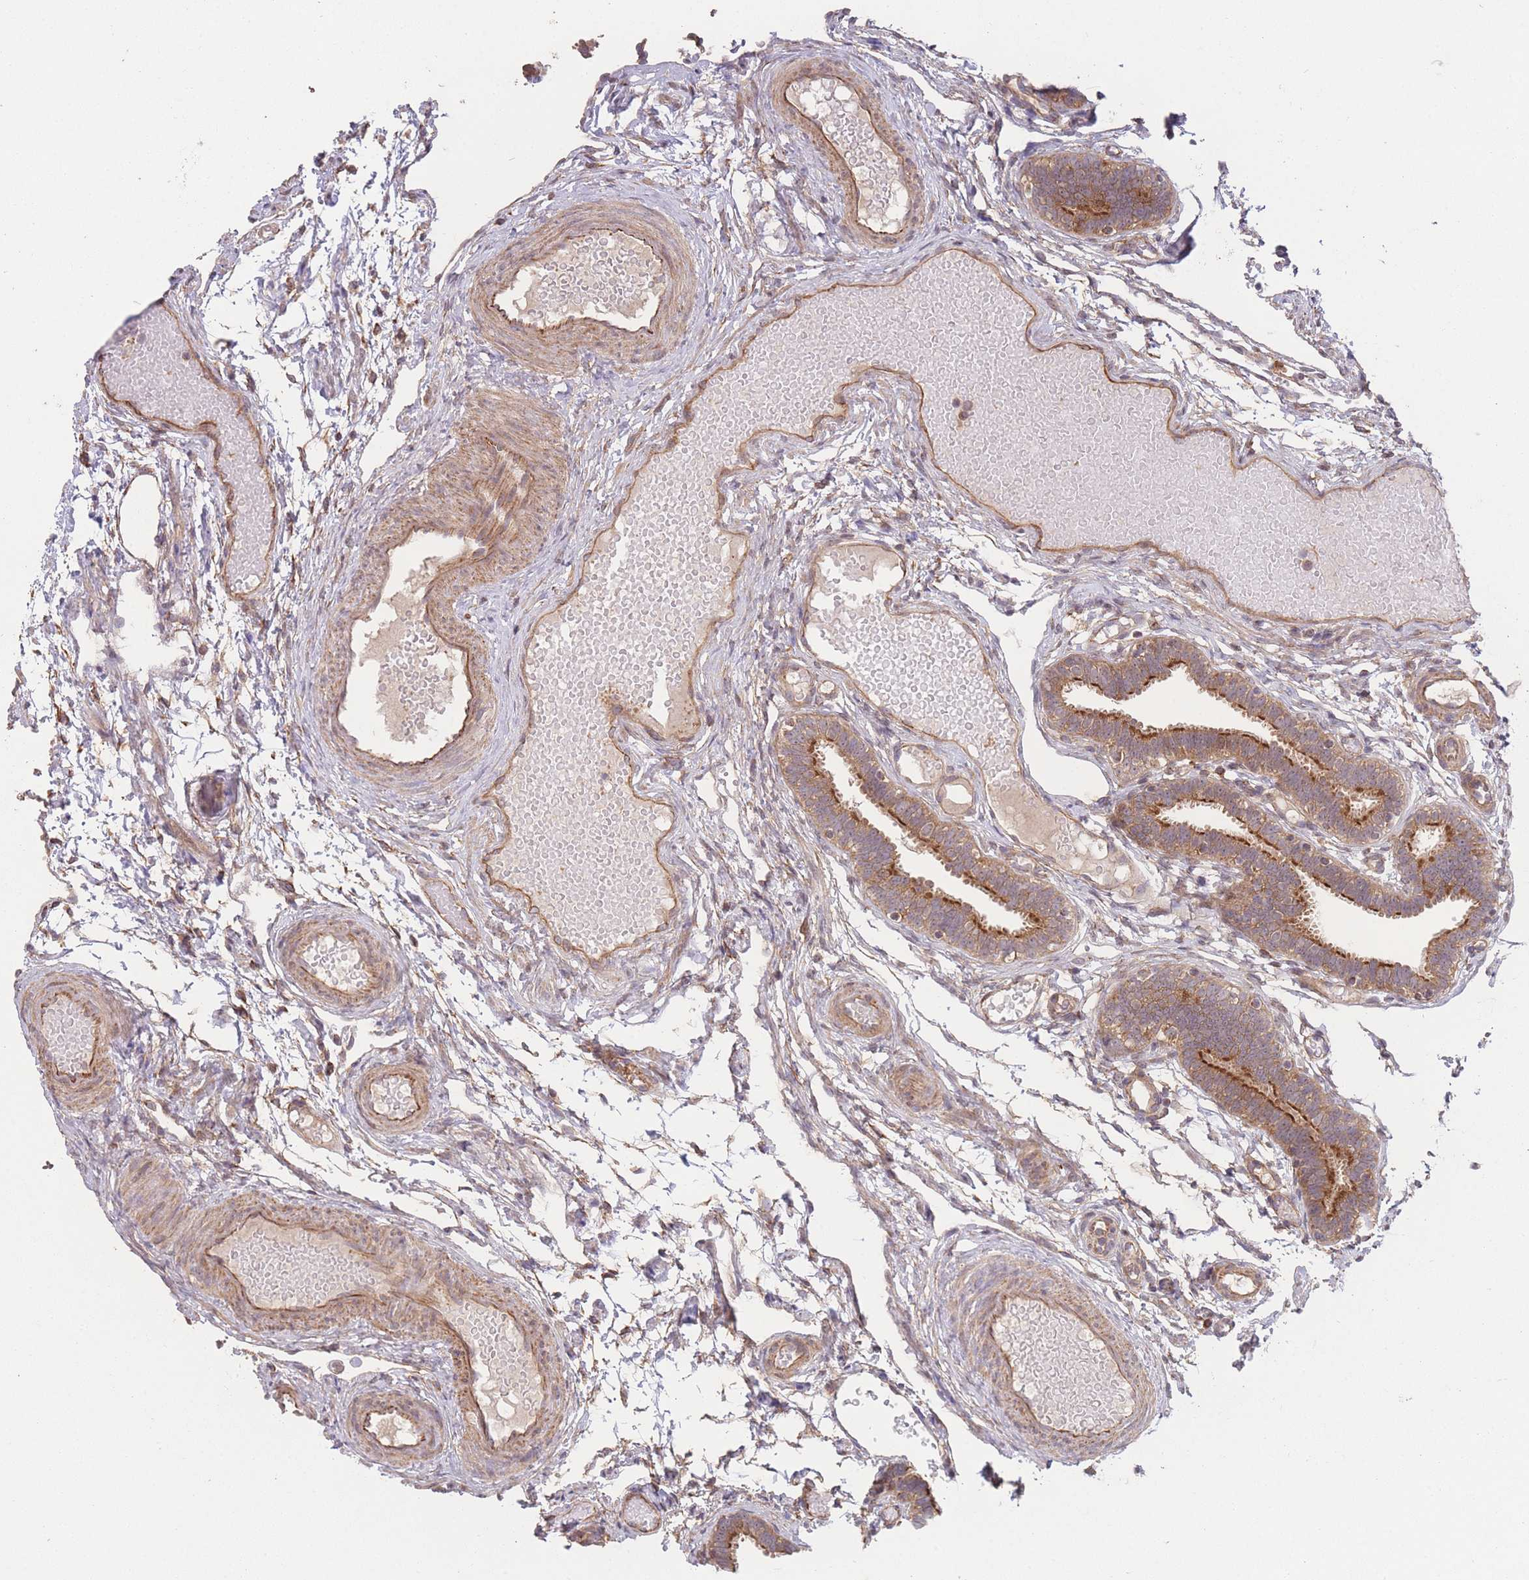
{"staining": {"intensity": "strong", "quantity": ">75%", "location": "cytoplasmic/membranous"}, "tissue": "fallopian tube", "cell_type": "Glandular cells", "image_type": "normal", "snomed": [{"axis": "morphology", "description": "Normal tissue, NOS"}, {"axis": "topography", "description": "Fallopian tube"}], "caption": "The image displays staining of unremarkable fallopian tube, revealing strong cytoplasmic/membranous protein staining (brown color) within glandular cells.", "gene": "PXMP4", "patient": {"sex": "female", "age": 37}}